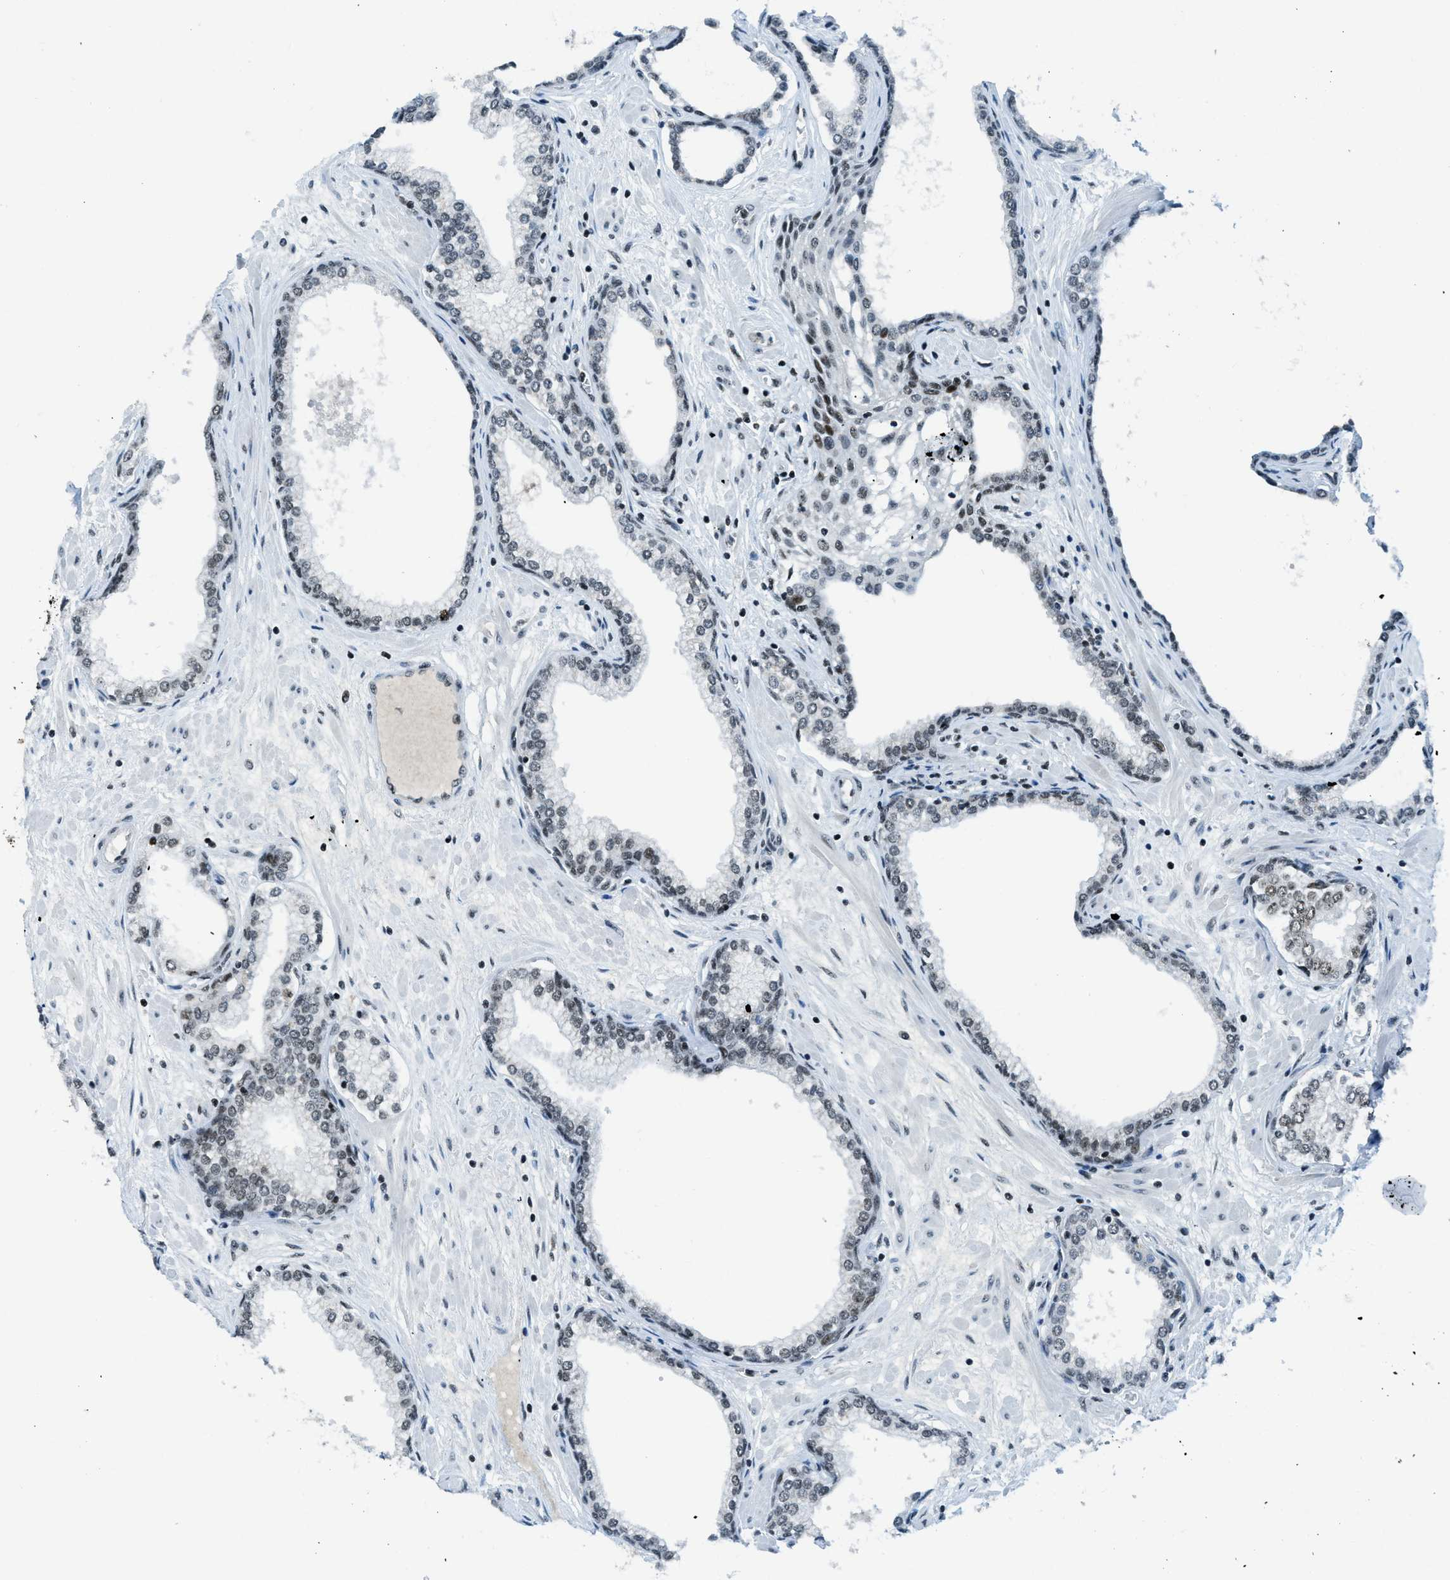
{"staining": {"intensity": "moderate", "quantity": "25%-75%", "location": "nuclear"}, "tissue": "prostate", "cell_type": "Glandular cells", "image_type": "normal", "snomed": [{"axis": "morphology", "description": "Normal tissue, NOS"}, {"axis": "morphology", "description": "Urothelial carcinoma, Low grade"}, {"axis": "topography", "description": "Urinary bladder"}, {"axis": "topography", "description": "Prostate"}], "caption": "Moderate nuclear positivity for a protein is identified in about 25%-75% of glandular cells of unremarkable prostate using IHC.", "gene": "RAD51B", "patient": {"sex": "male", "age": 60}}